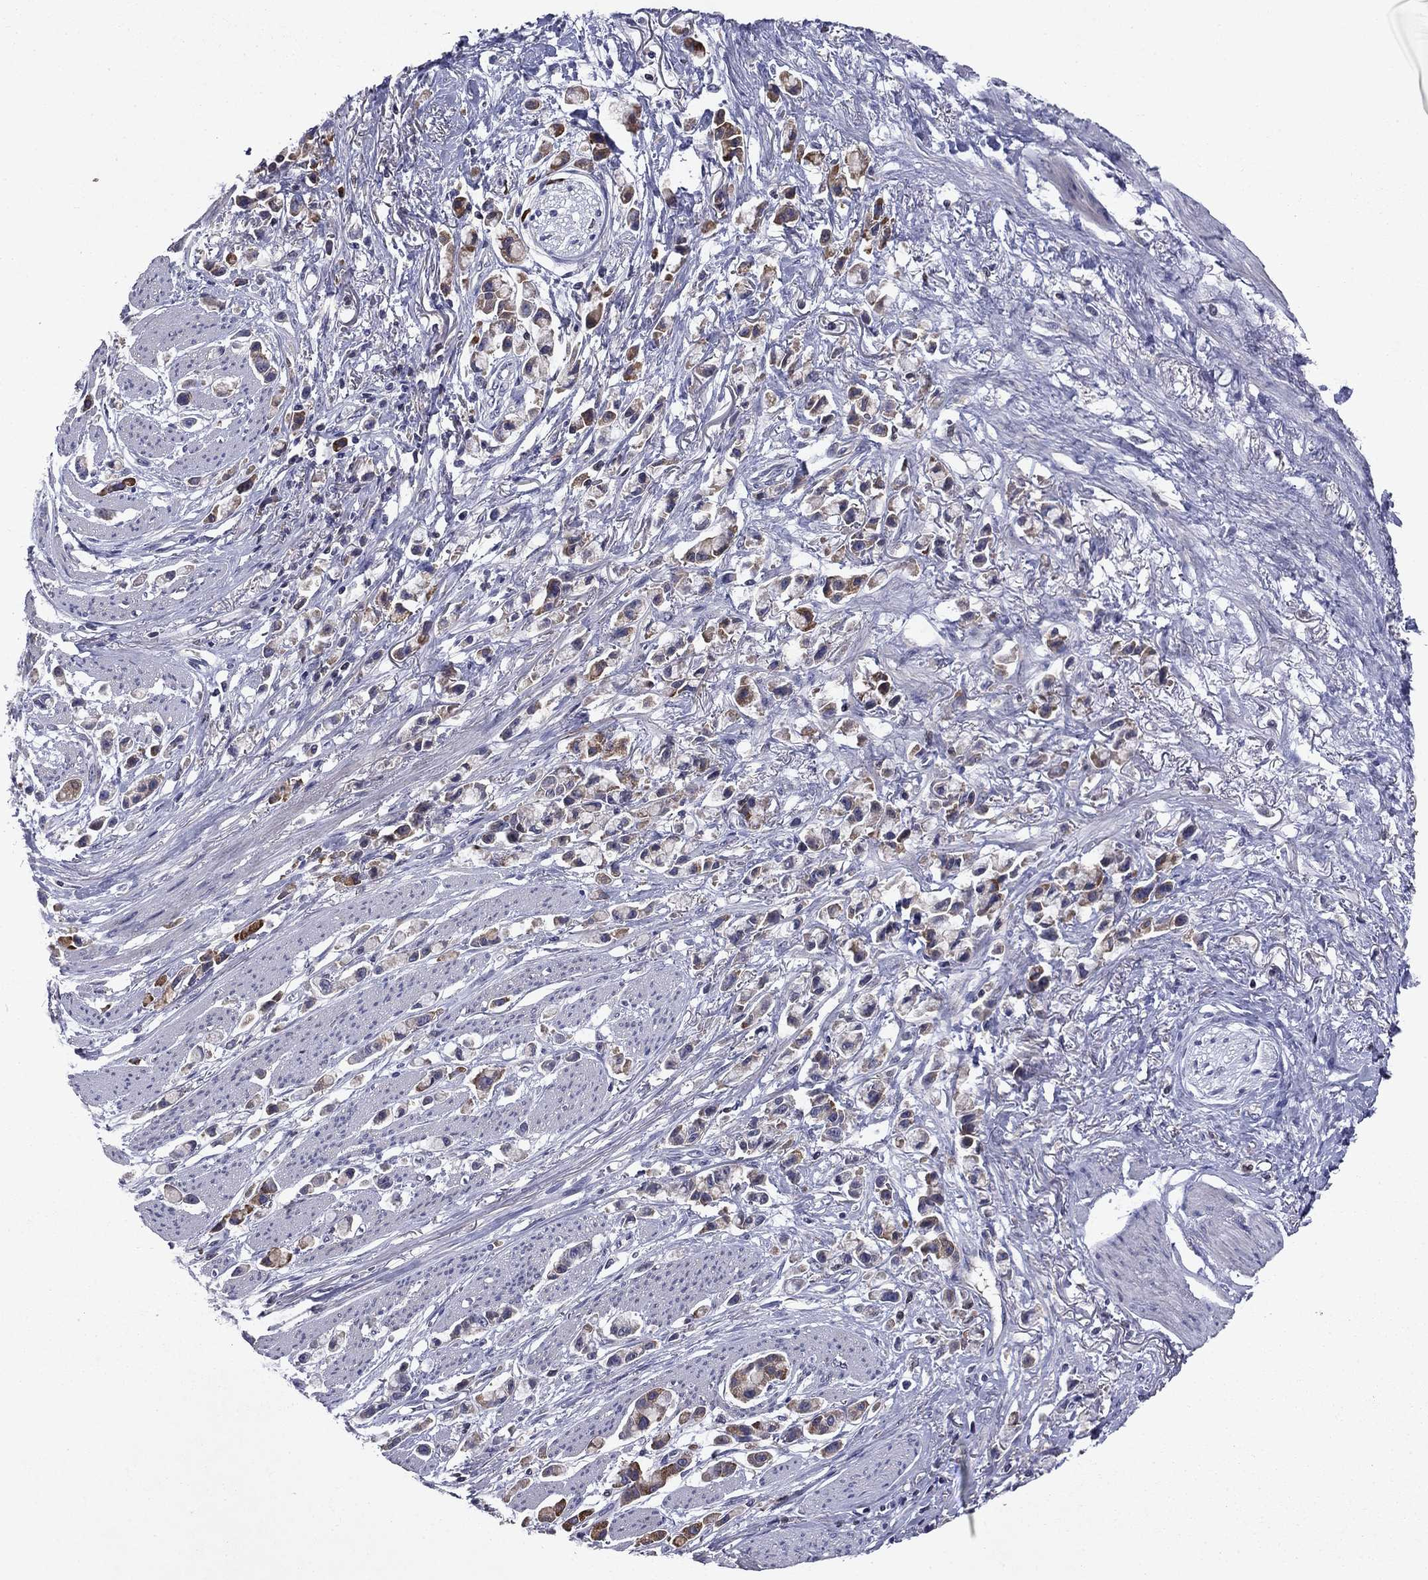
{"staining": {"intensity": "moderate", "quantity": "<25%", "location": "cytoplasmic/membranous"}, "tissue": "stomach cancer", "cell_type": "Tumor cells", "image_type": "cancer", "snomed": [{"axis": "morphology", "description": "Adenocarcinoma, NOS"}, {"axis": "topography", "description": "Stomach"}], "caption": "Immunohistochemistry histopathology image of neoplastic tissue: stomach cancer (adenocarcinoma) stained using immunohistochemistry displays low levels of moderate protein expression localized specifically in the cytoplasmic/membranous of tumor cells, appearing as a cytoplasmic/membranous brown color.", "gene": "ECM1", "patient": {"sex": "female", "age": 81}}